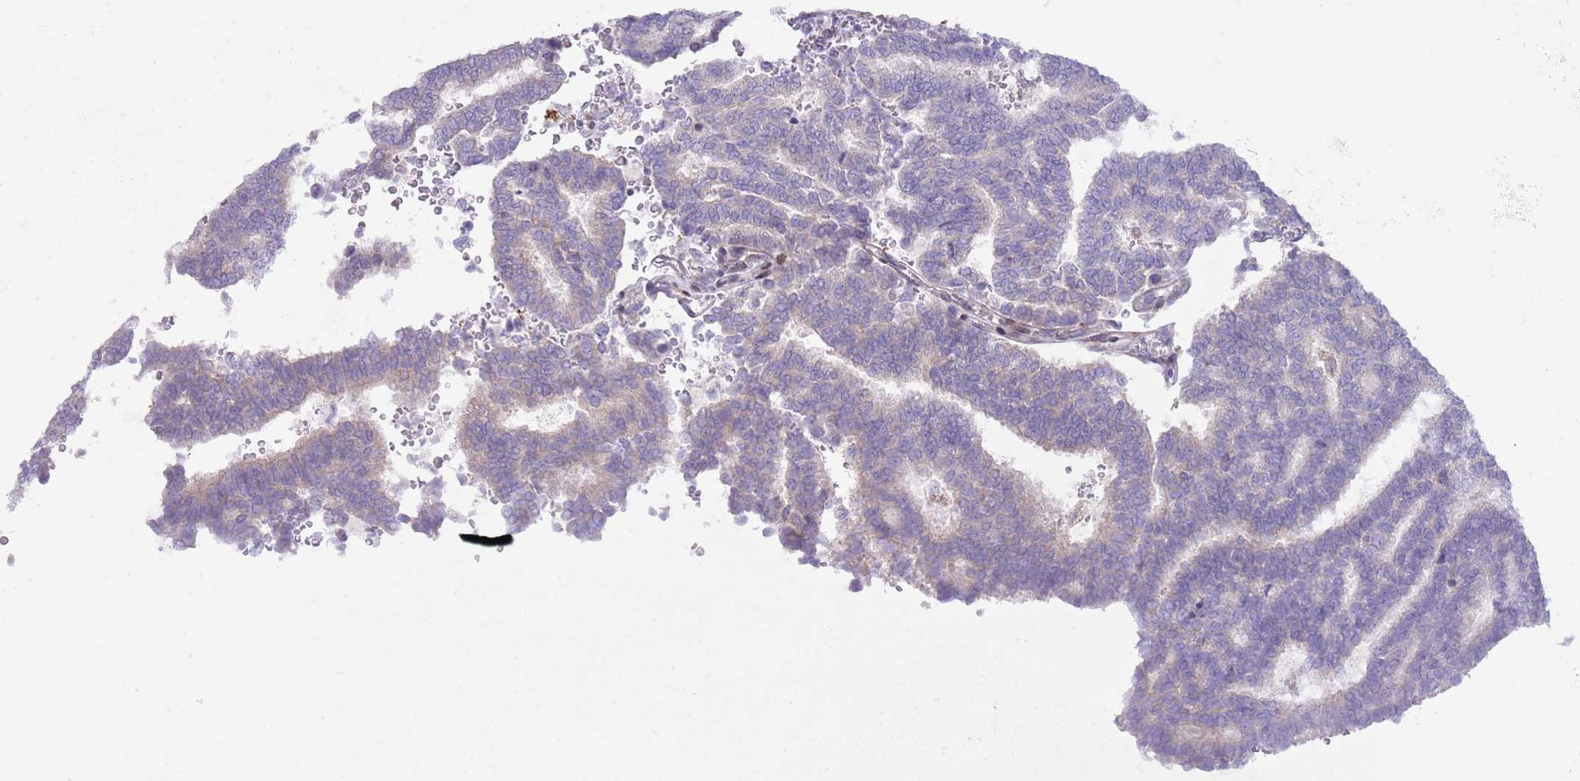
{"staining": {"intensity": "negative", "quantity": "none", "location": "none"}, "tissue": "thyroid cancer", "cell_type": "Tumor cells", "image_type": "cancer", "snomed": [{"axis": "morphology", "description": "Papillary adenocarcinoma, NOS"}, {"axis": "topography", "description": "Thyroid gland"}], "caption": "DAB immunohistochemical staining of human thyroid cancer displays no significant positivity in tumor cells.", "gene": "ANO8", "patient": {"sex": "female", "age": 35}}